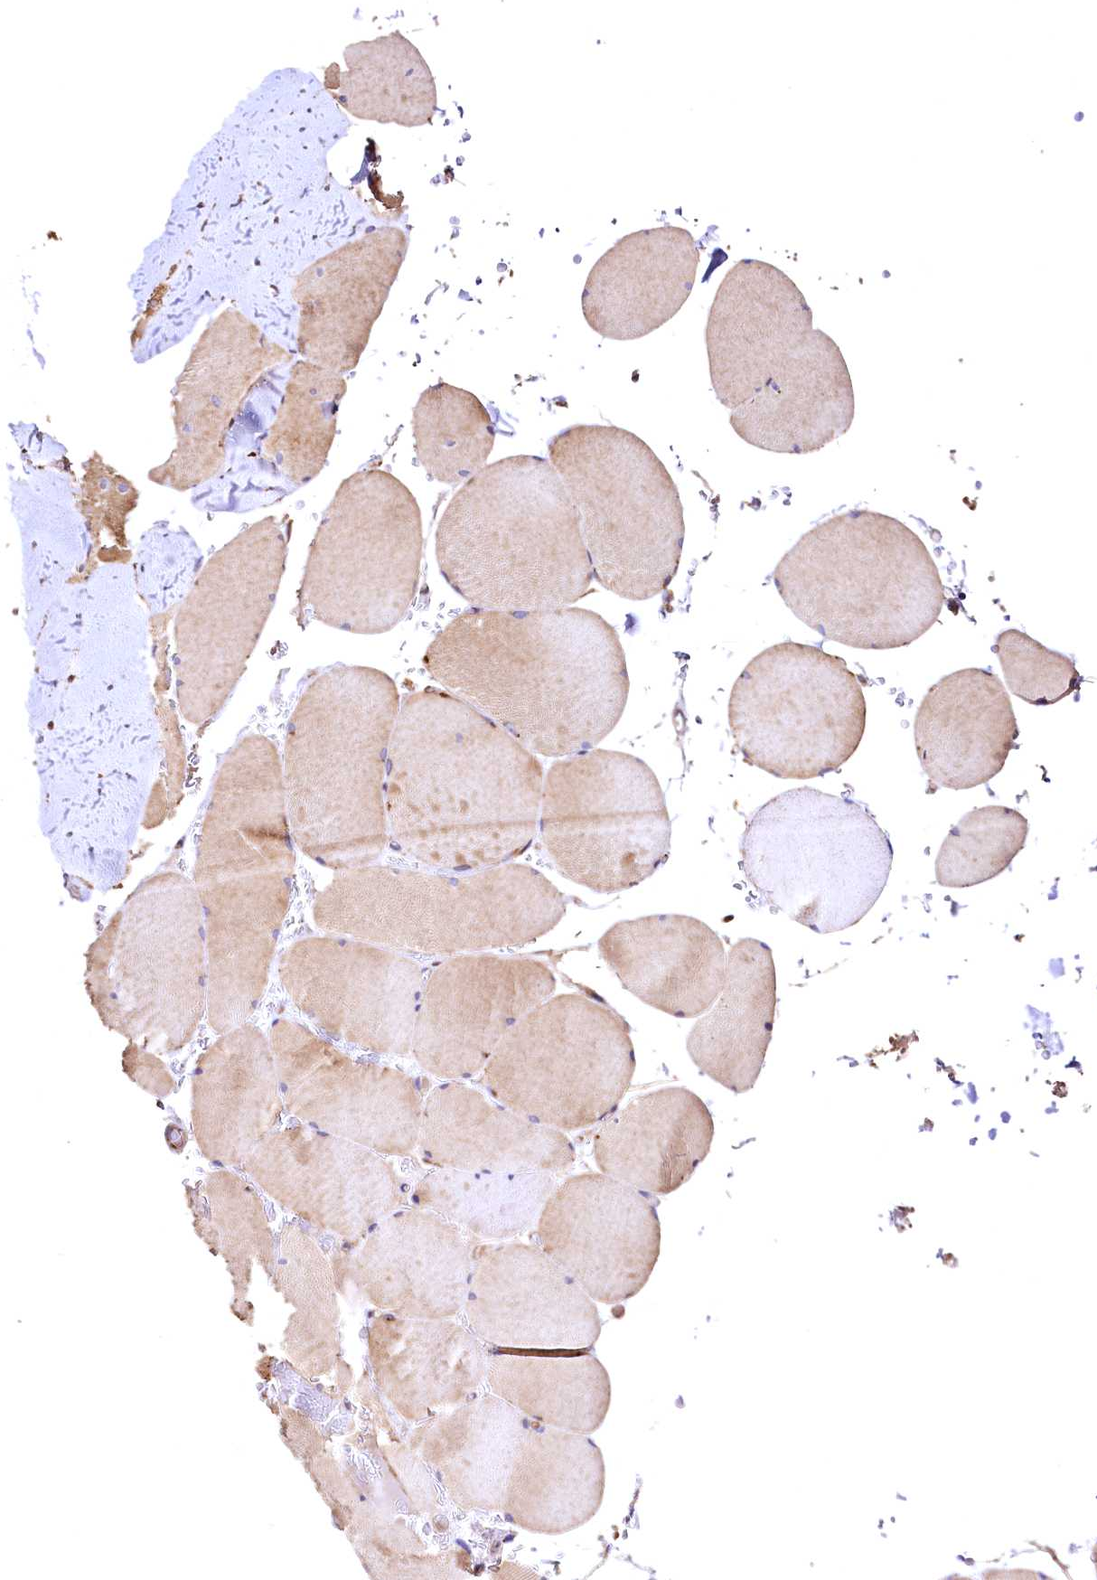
{"staining": {"intensity": "moderate", "quantity": ">75%", "location": "cytoplasmic/membranous"}, "tissue": "skeletal muscle", "cell_type": "Myocytes", "image_type": "normal", "snomed": [{"axis": "morphology", "description": "Normal tissue, NOS"}, {"axis": "topography", "description": "Skeletal muscle"}, {"axis": "topography", "description": "Head-Neck"}], "caption": "Protein staining demonstrates moderate cytoplasmic/membranous expression in approximately >75% of myocytes in unremarkable skeletal muscle.", "gene": "RASSF1", "patient": {"sex": "male", "age": 66}}